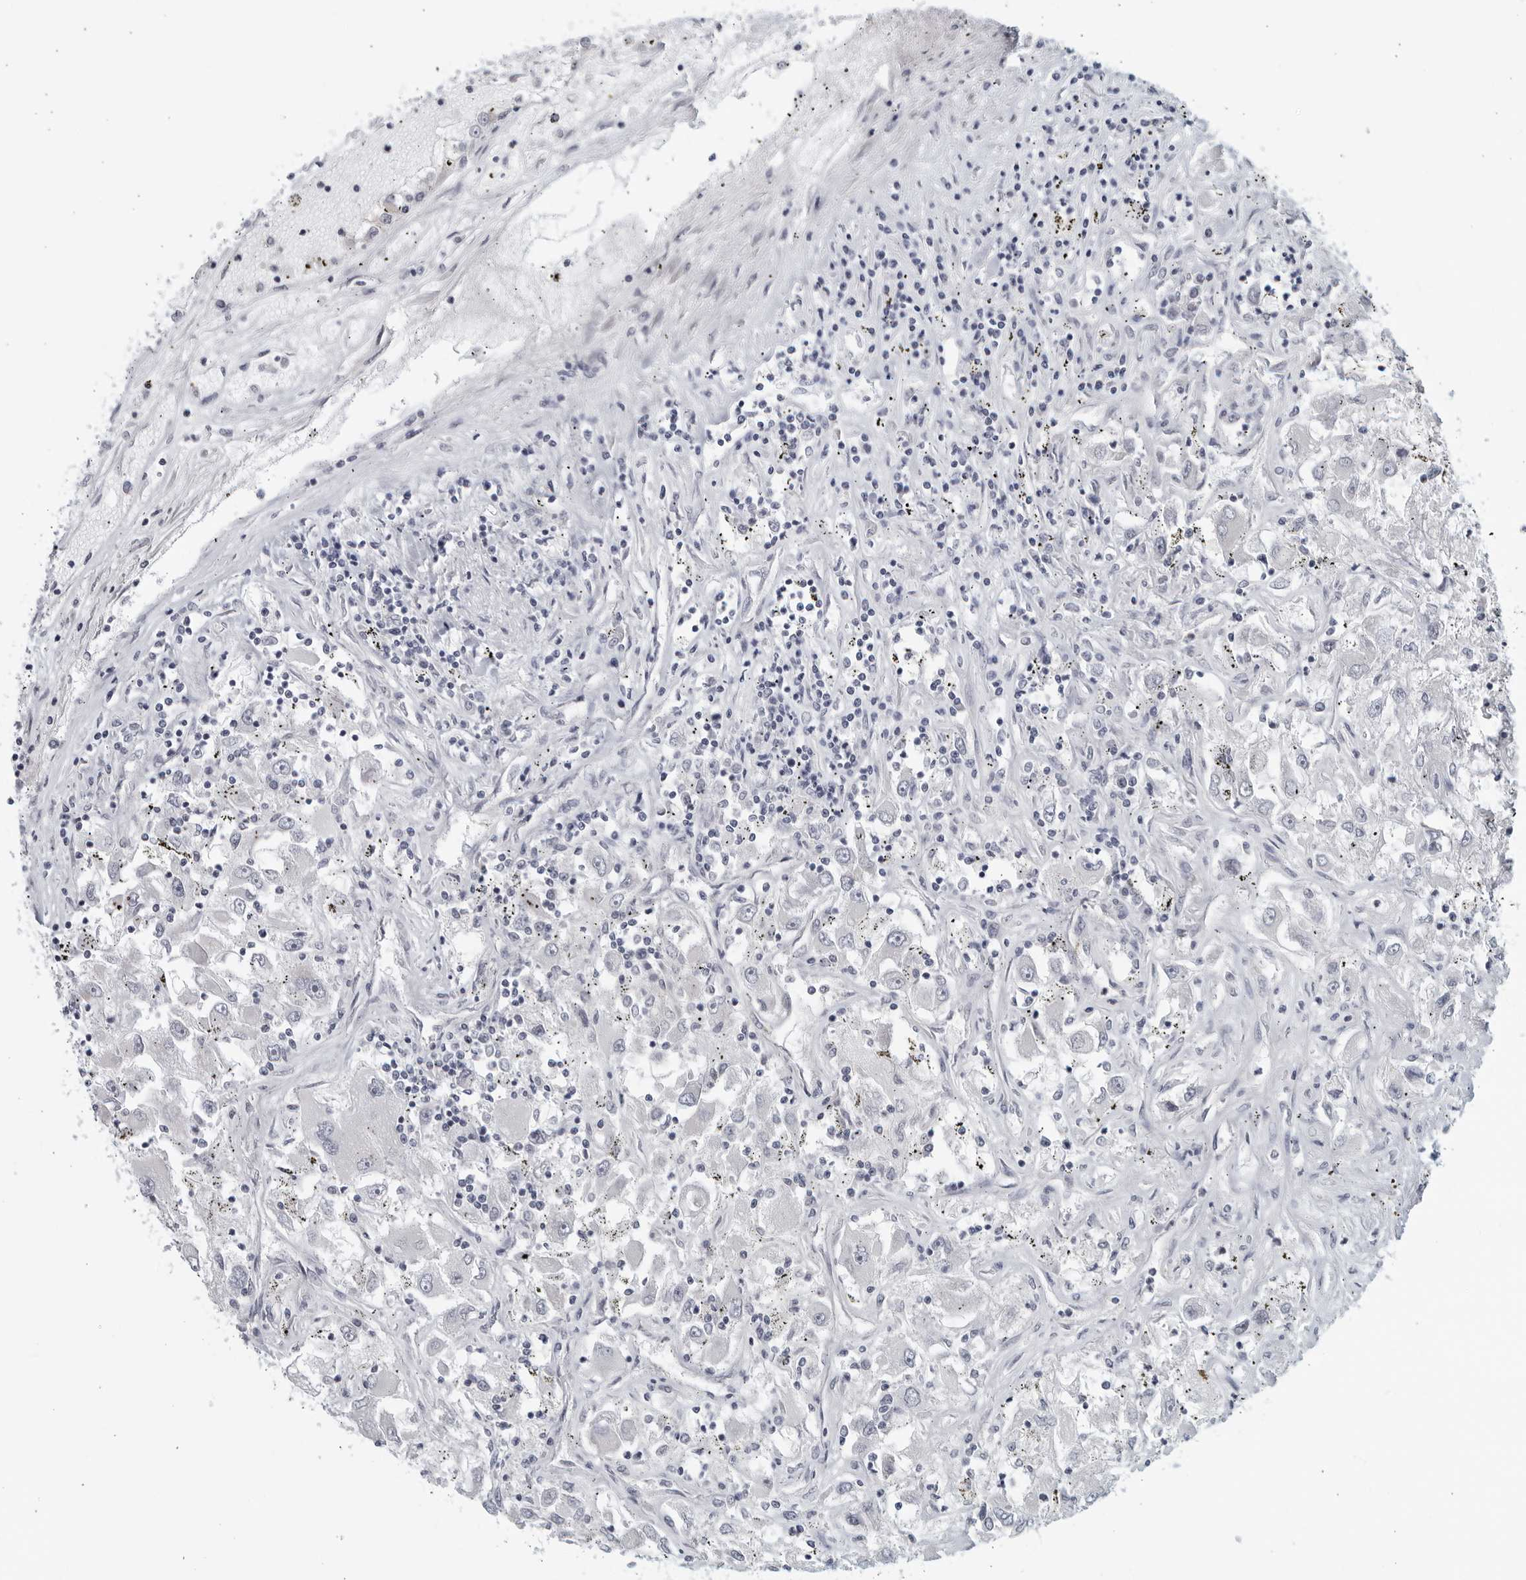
{"staining": {"intensity": "negative", "quantity": "none", "location": "none"}, "tissue": "renal cancer", "cell_type": "Tumor cells", "image_type": "cancer", "snomed": [{"axis": "morphology", "description": "Adenocarcinoma, NOS"}, {"axis": "topography", "description": "Kidney"}], "caption": "There is no significant positivity in tumor cells of renal adenocarcinoma.", "gene": "MATN1", "patient": {"sex": "female", "age": 52}}